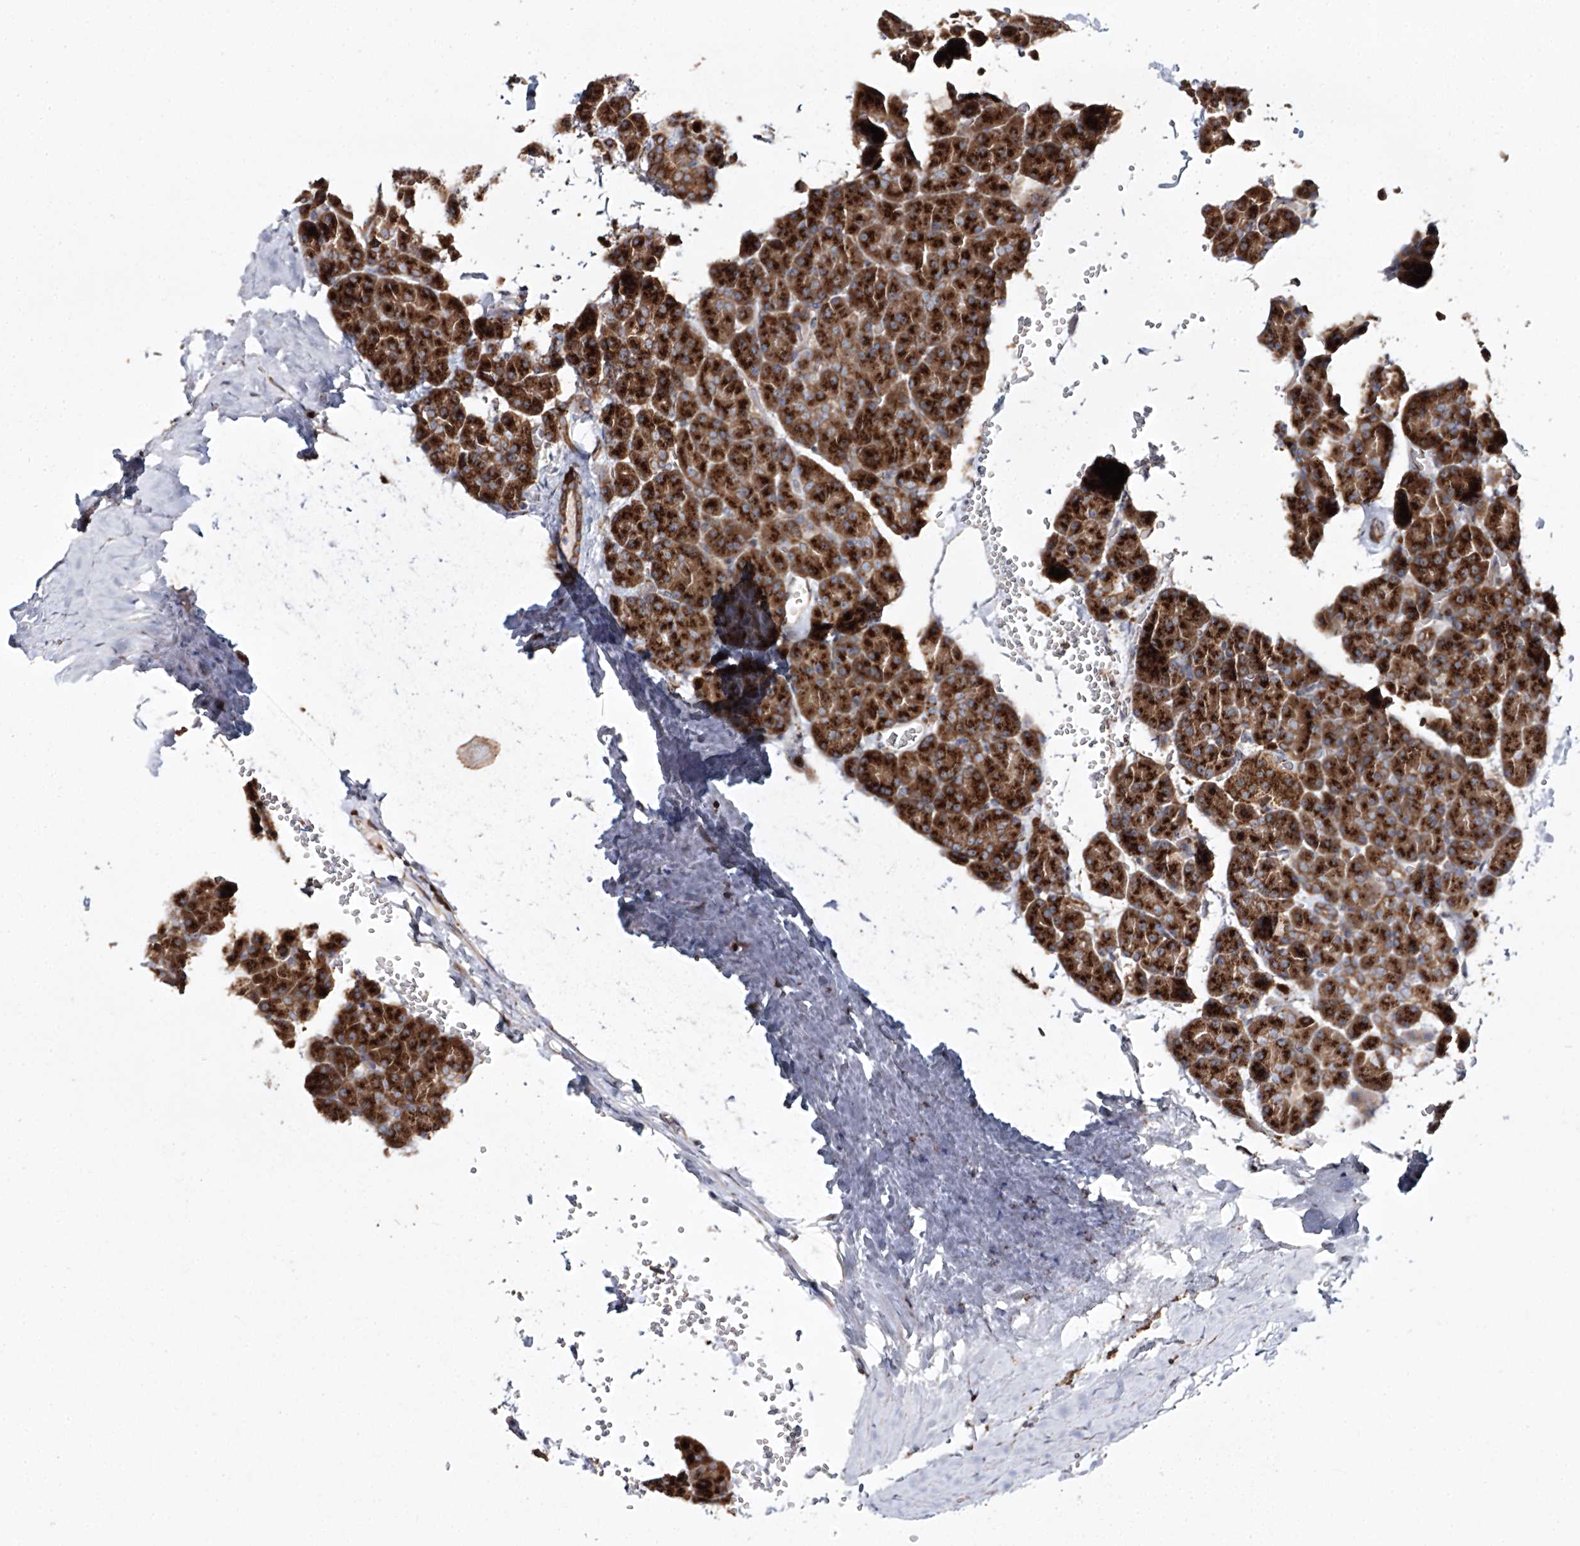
{"staining": {"intensity": "strong", "quantity": ">75%", "location": "cytoplasmic/membranous"}, "tissue": "pancreas", "cell_type": "Exocrine glandular cells", "image_type": "normal", "snomed": [{"axis": "morphology", "description": "Normal tissue, NOS"}, {"axis": "topography", "description": "Pancreas"}], "caption": "IHC image of normal human pancreas stained for a protein (brown), which shows high levels of strong cytoplasmic/membranous staining in approximately >75% of exocrine glandular cells.", "gene": "ARCN1", "patient": {"sex": "female", "age": 35}}